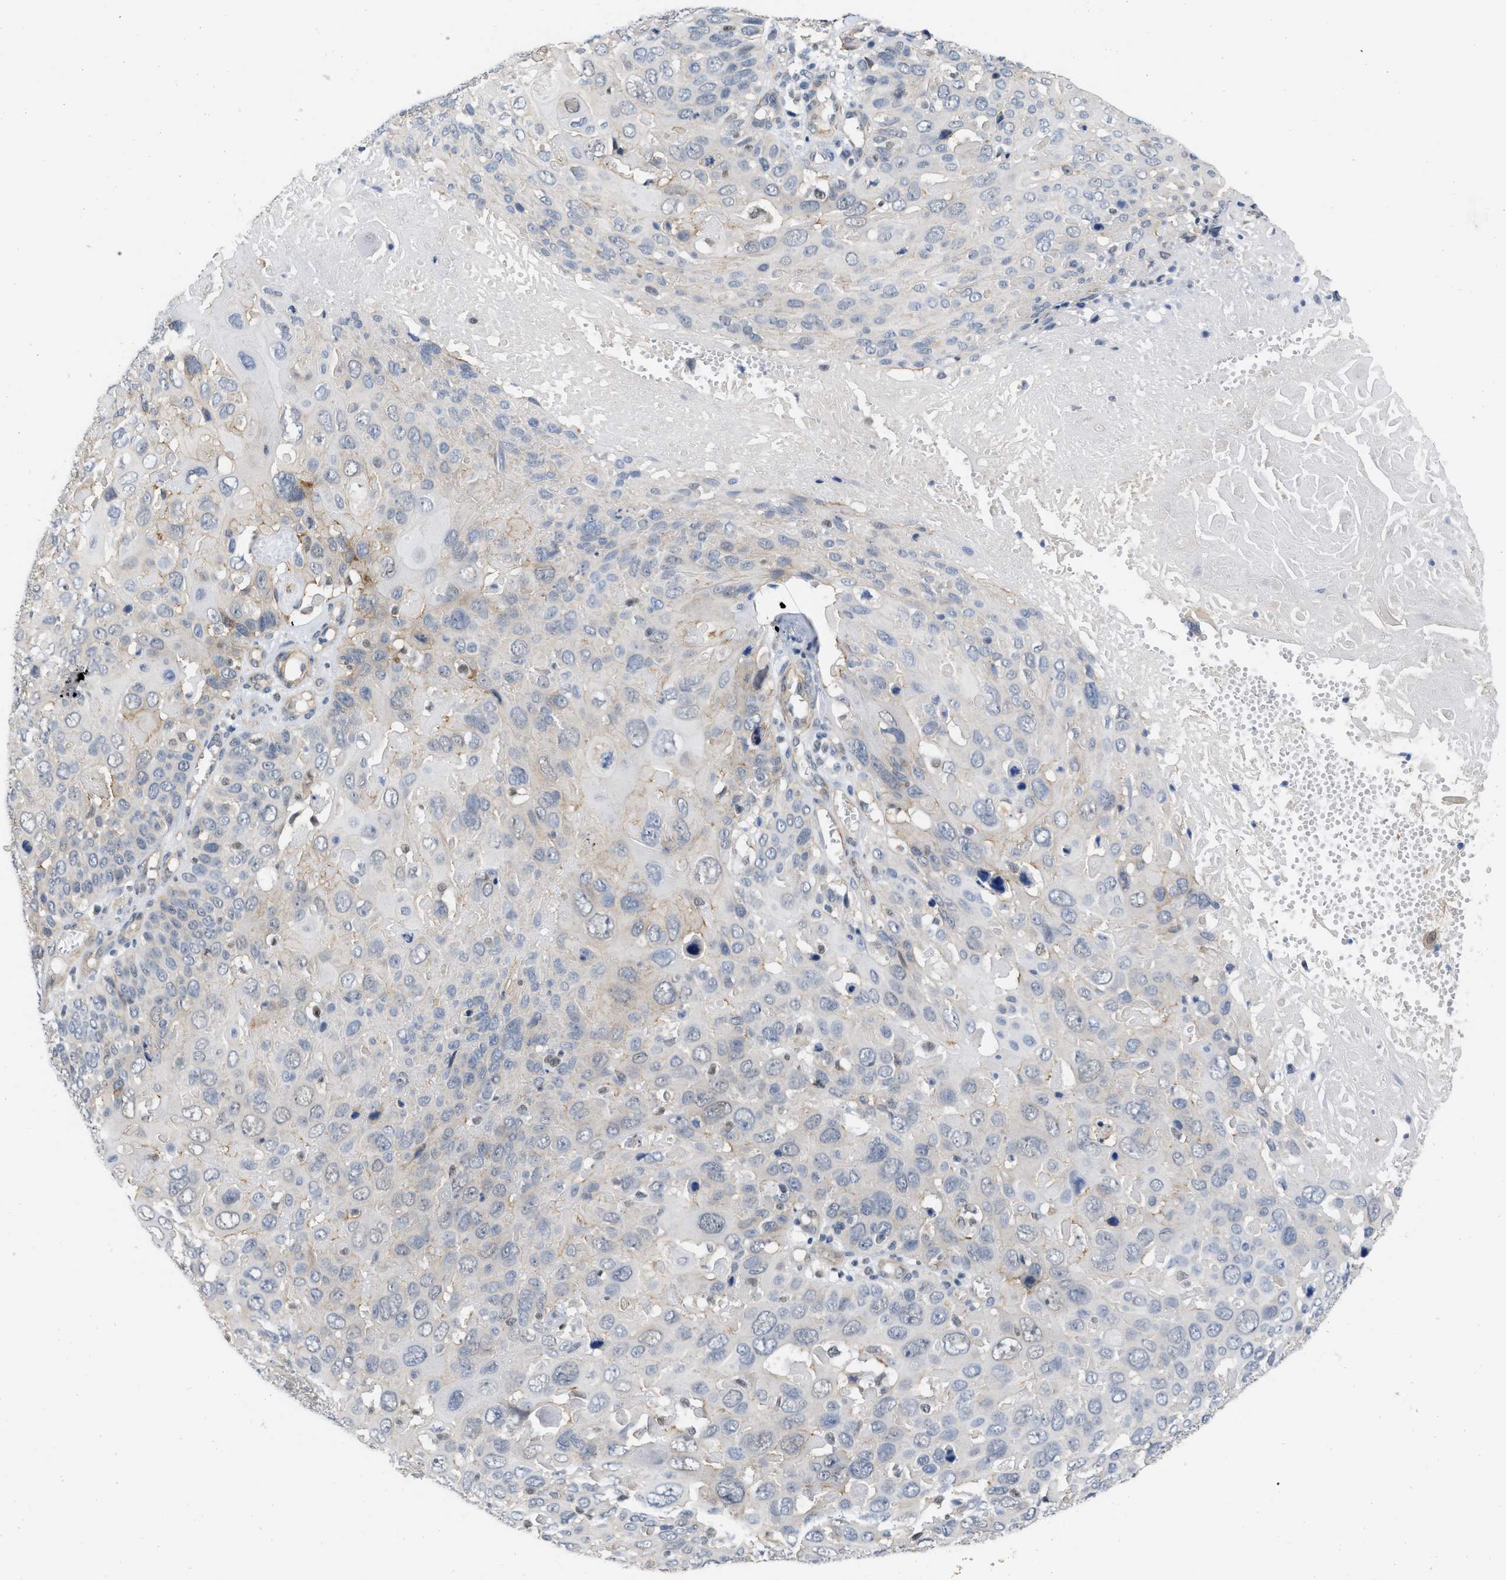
{"staining": {"intensity": "negative", "quantity": "none", "location": "none"}, "tissue": "cervical cancer", "cell_type": "Tumor cells", "image_type": "cancer", "snomed": [{"axis": "morphology", "description": "Squamous cell carcinoma, NOS"}, {"axis": "topography", "description": "Cervix"}], "caption": "Human cervical squamous cell carcinoma stained for a protein using immunohistochemistry displays no positivity in tumor cells.", "gene": "NAPEPLD", "patient": {"sex": "female", "age": 74}}